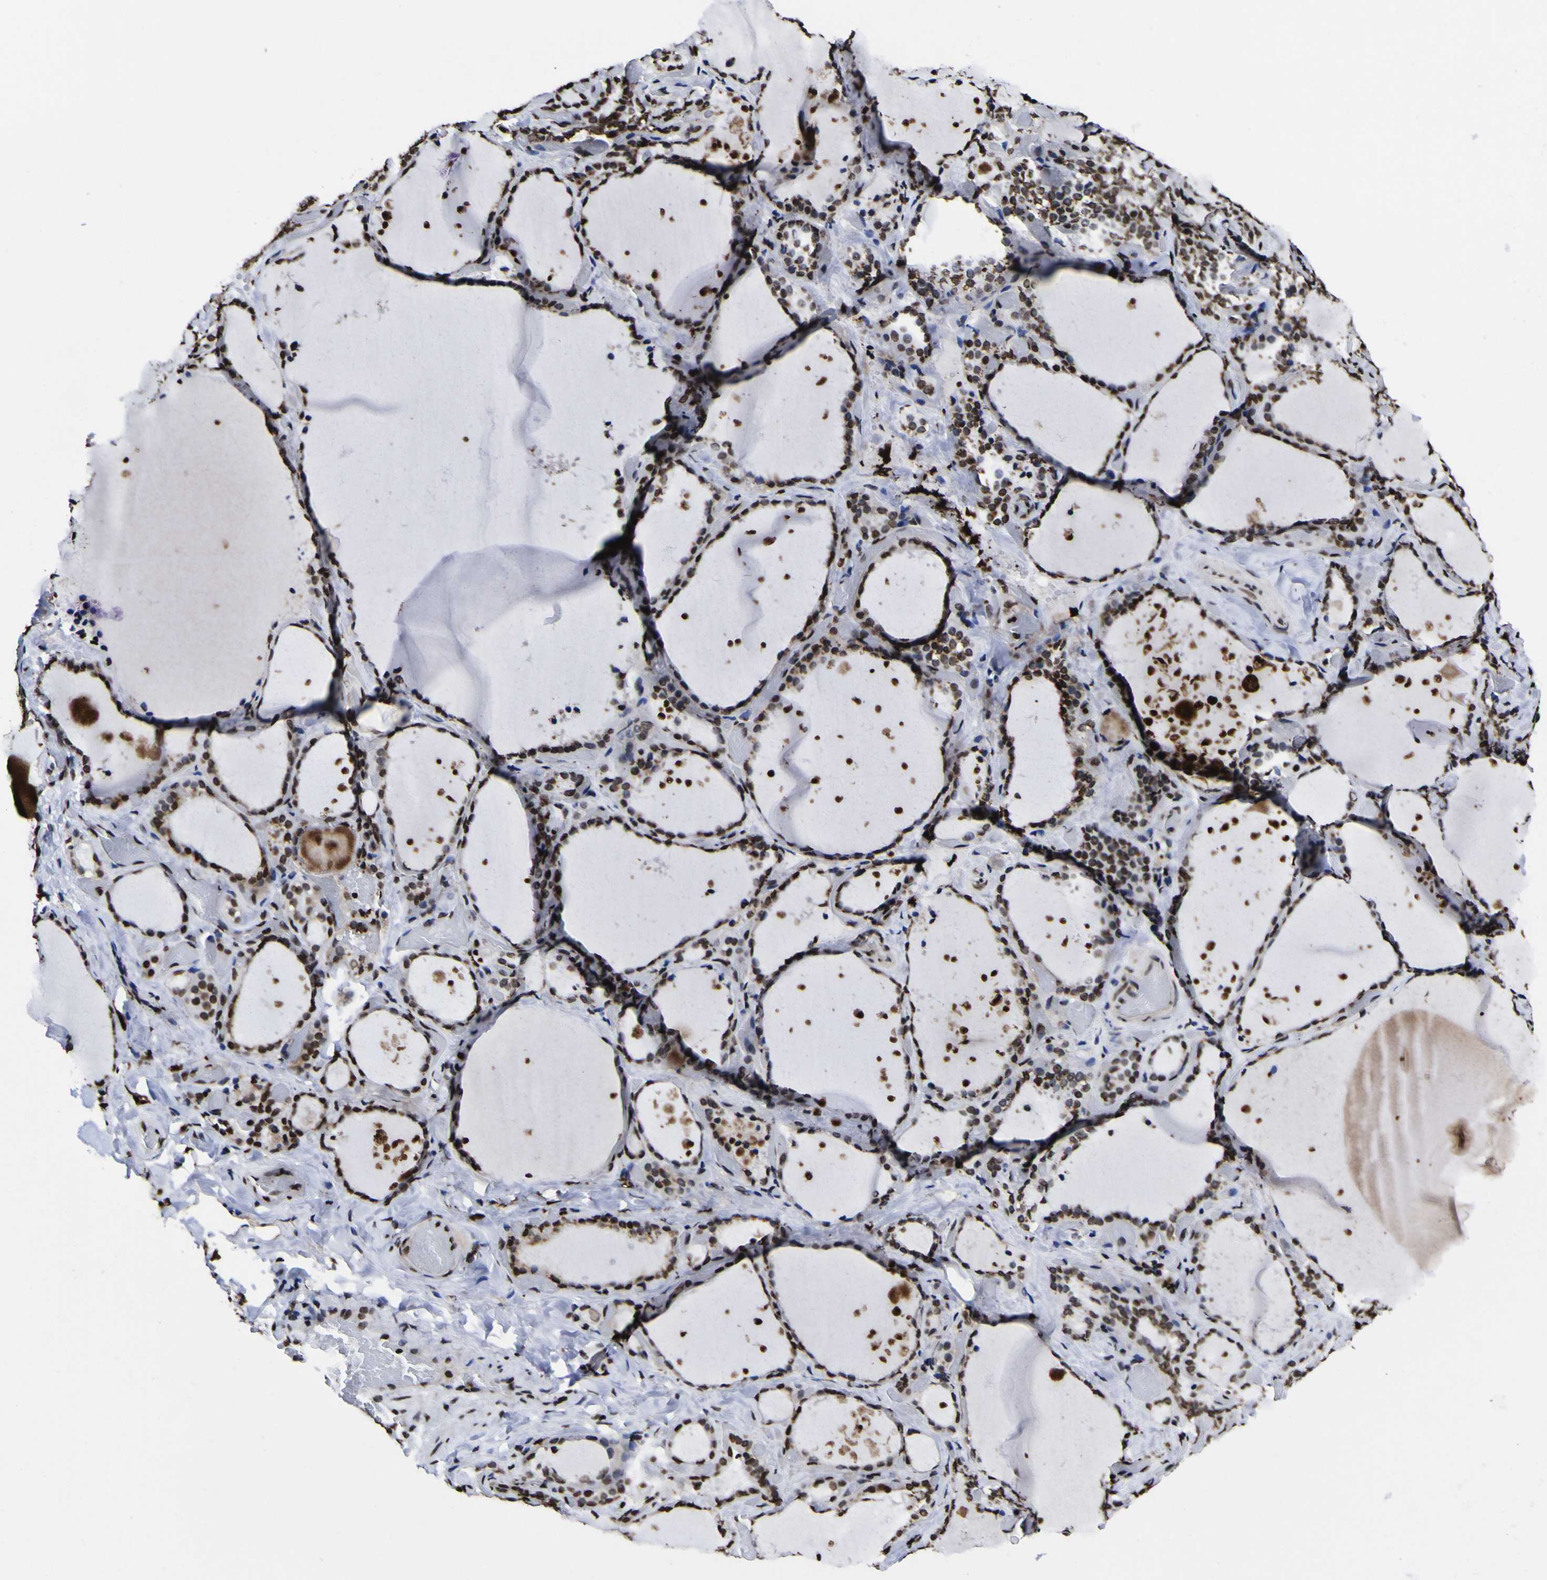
{"staining": {"intensity": "strong", "quantity": ">75%", "location": "nuclear"}, "tissue": "thyroid gland", "cell_type": "Glandular cells", "image_type": "normal", "snomed": [{"axis": "morphology", "description": "Normal tissue, NOS"}, {"axis": "topography", "description": "Thyroid gland"}], "caption": "IHC (DAB) staining of unremarkable human thyroid gland displays strong nuclear protein staining in approximately >75% of glandular cells. The staining was performed using DAB (3,3'-diaminobenzidine), with brown indicating positive protein expression. Nuclei are stained blue with hematoxylin.", "gene": "PIAS1", "patient": {"sex": "female", "age": 44}}